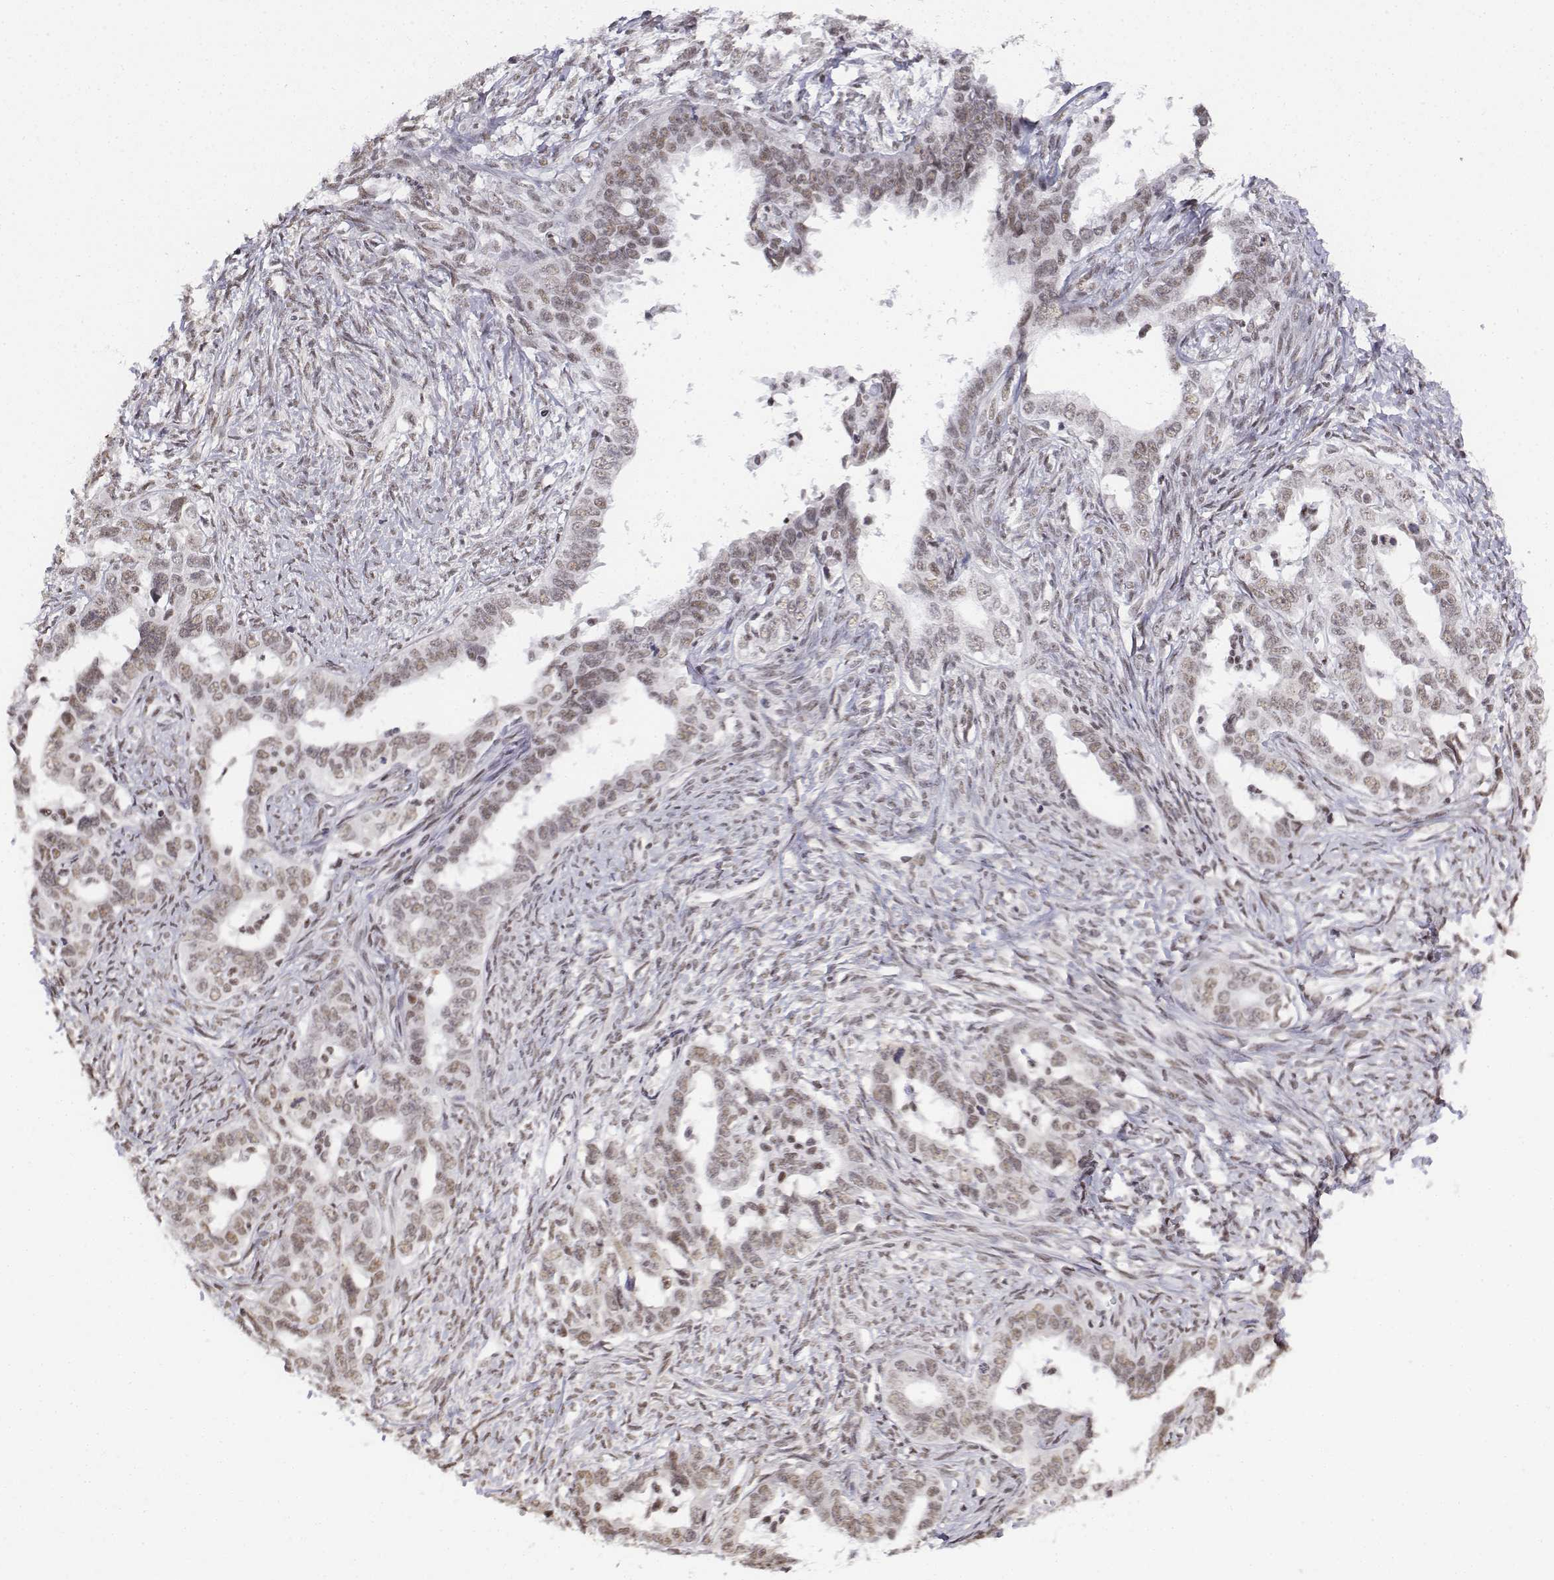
{"staining": {"intensity": "weak", "quantity": ">75%", "location": "nuclear"}, "tissue": "ovarian cancer", "cell_type": "Tumor cells", "image_type": "cancer", "snomed": [{"axis": "morphology", "description": "Cystadenocarcinoma, serous, NOS"}, {"axis": "topography", "description": "Ovary"}], "caption": "Tumor cells exhibit low levels of weak nuclear expression in about >75% of cells in ovarian cancer.", "gene": "SETD1A", "patient": {"sex": "female", "age": 69}}